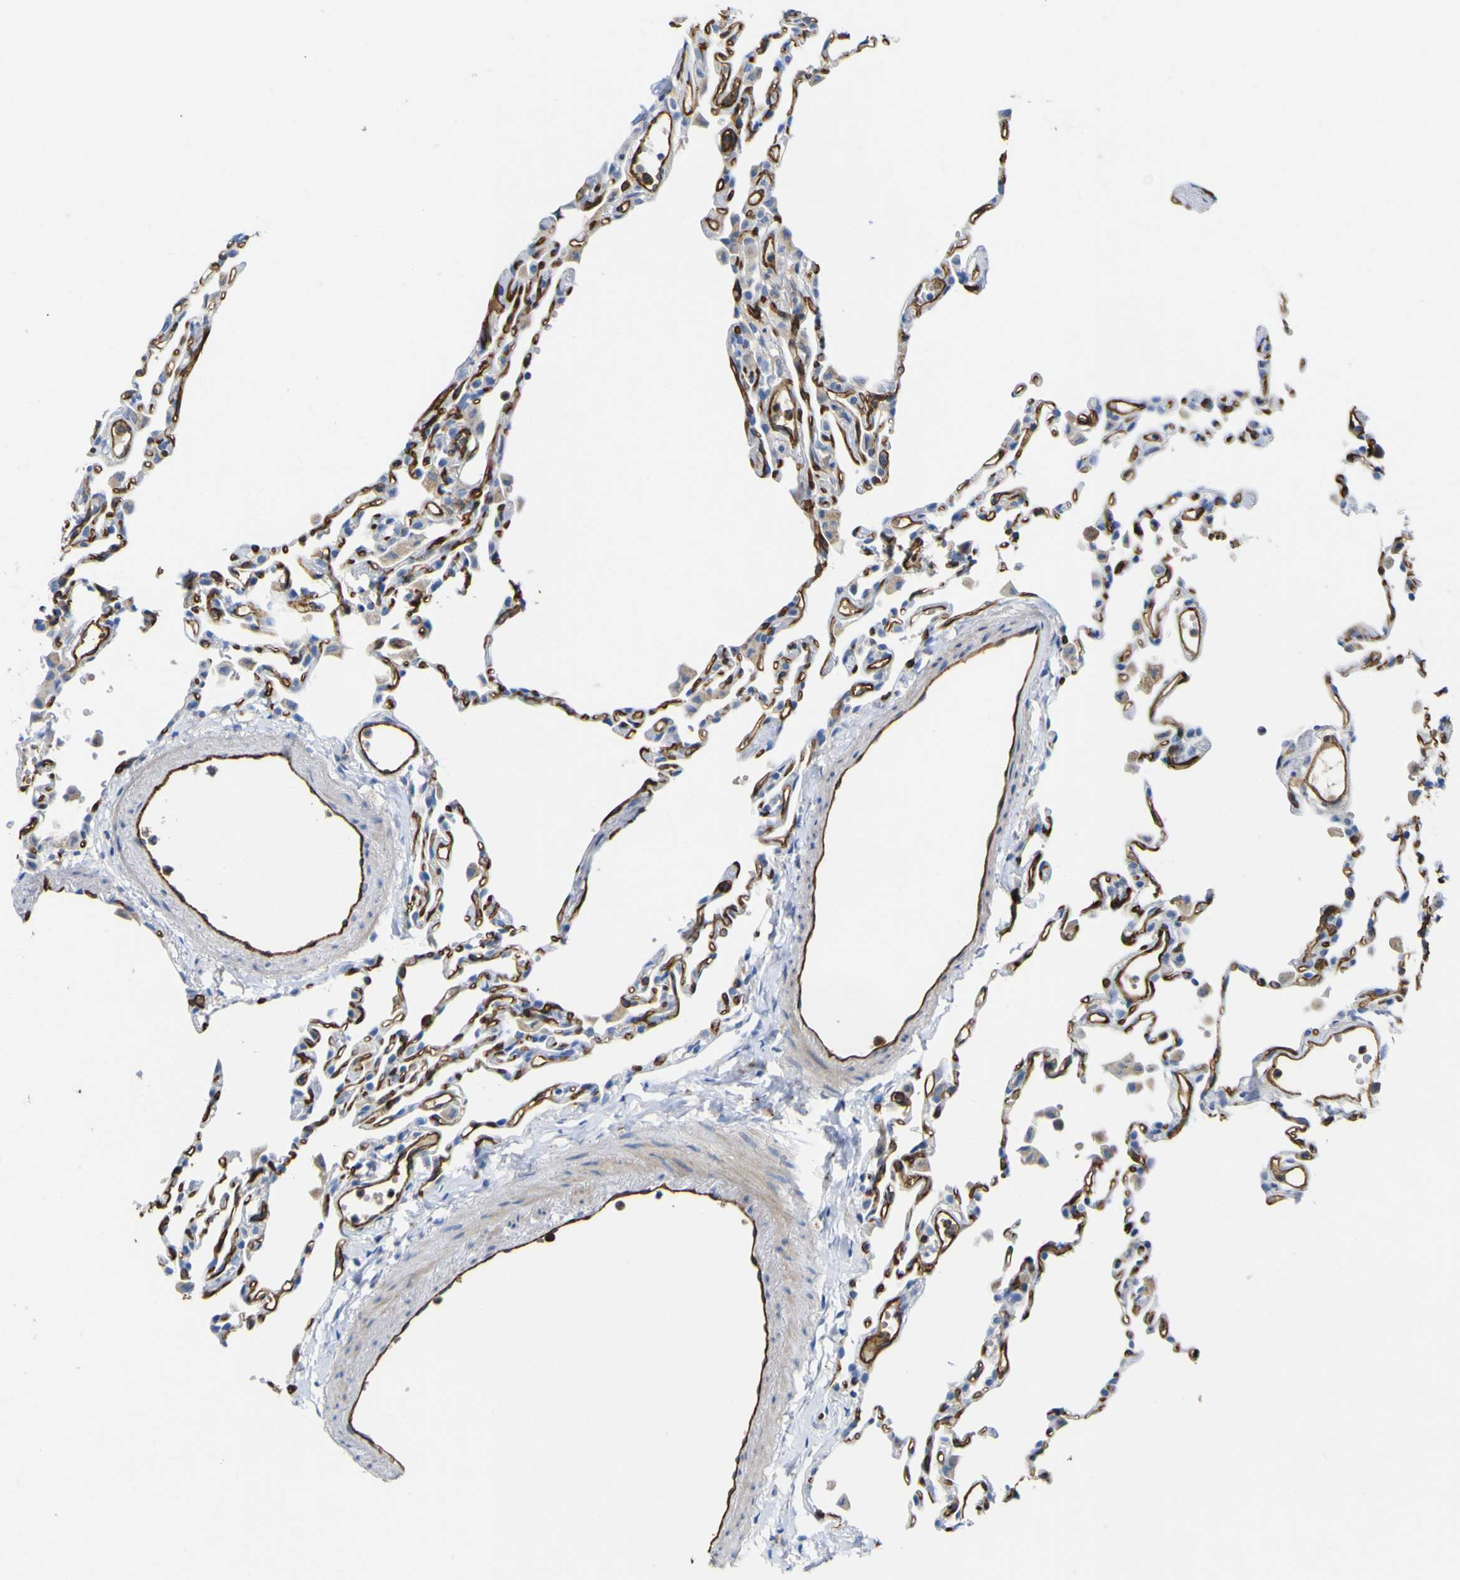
{"staining": {"intensity": "negative", "quantity": "none", "location": "none"}, "tissue": "lung", "cell_type": "Alveolar cells", "image_type": "normal", "snomed": [{"axis": "morphology", "description": "Normal tissue, NOS"}, {"axis": "topography", "description": "Lung"}], "caption": "IHC micrograph of normal lung stained for a protein (brown), which shows no positivity in alveolar cells.", "gene": "CD93", "patient": {"sex": "female", "age": 49}}